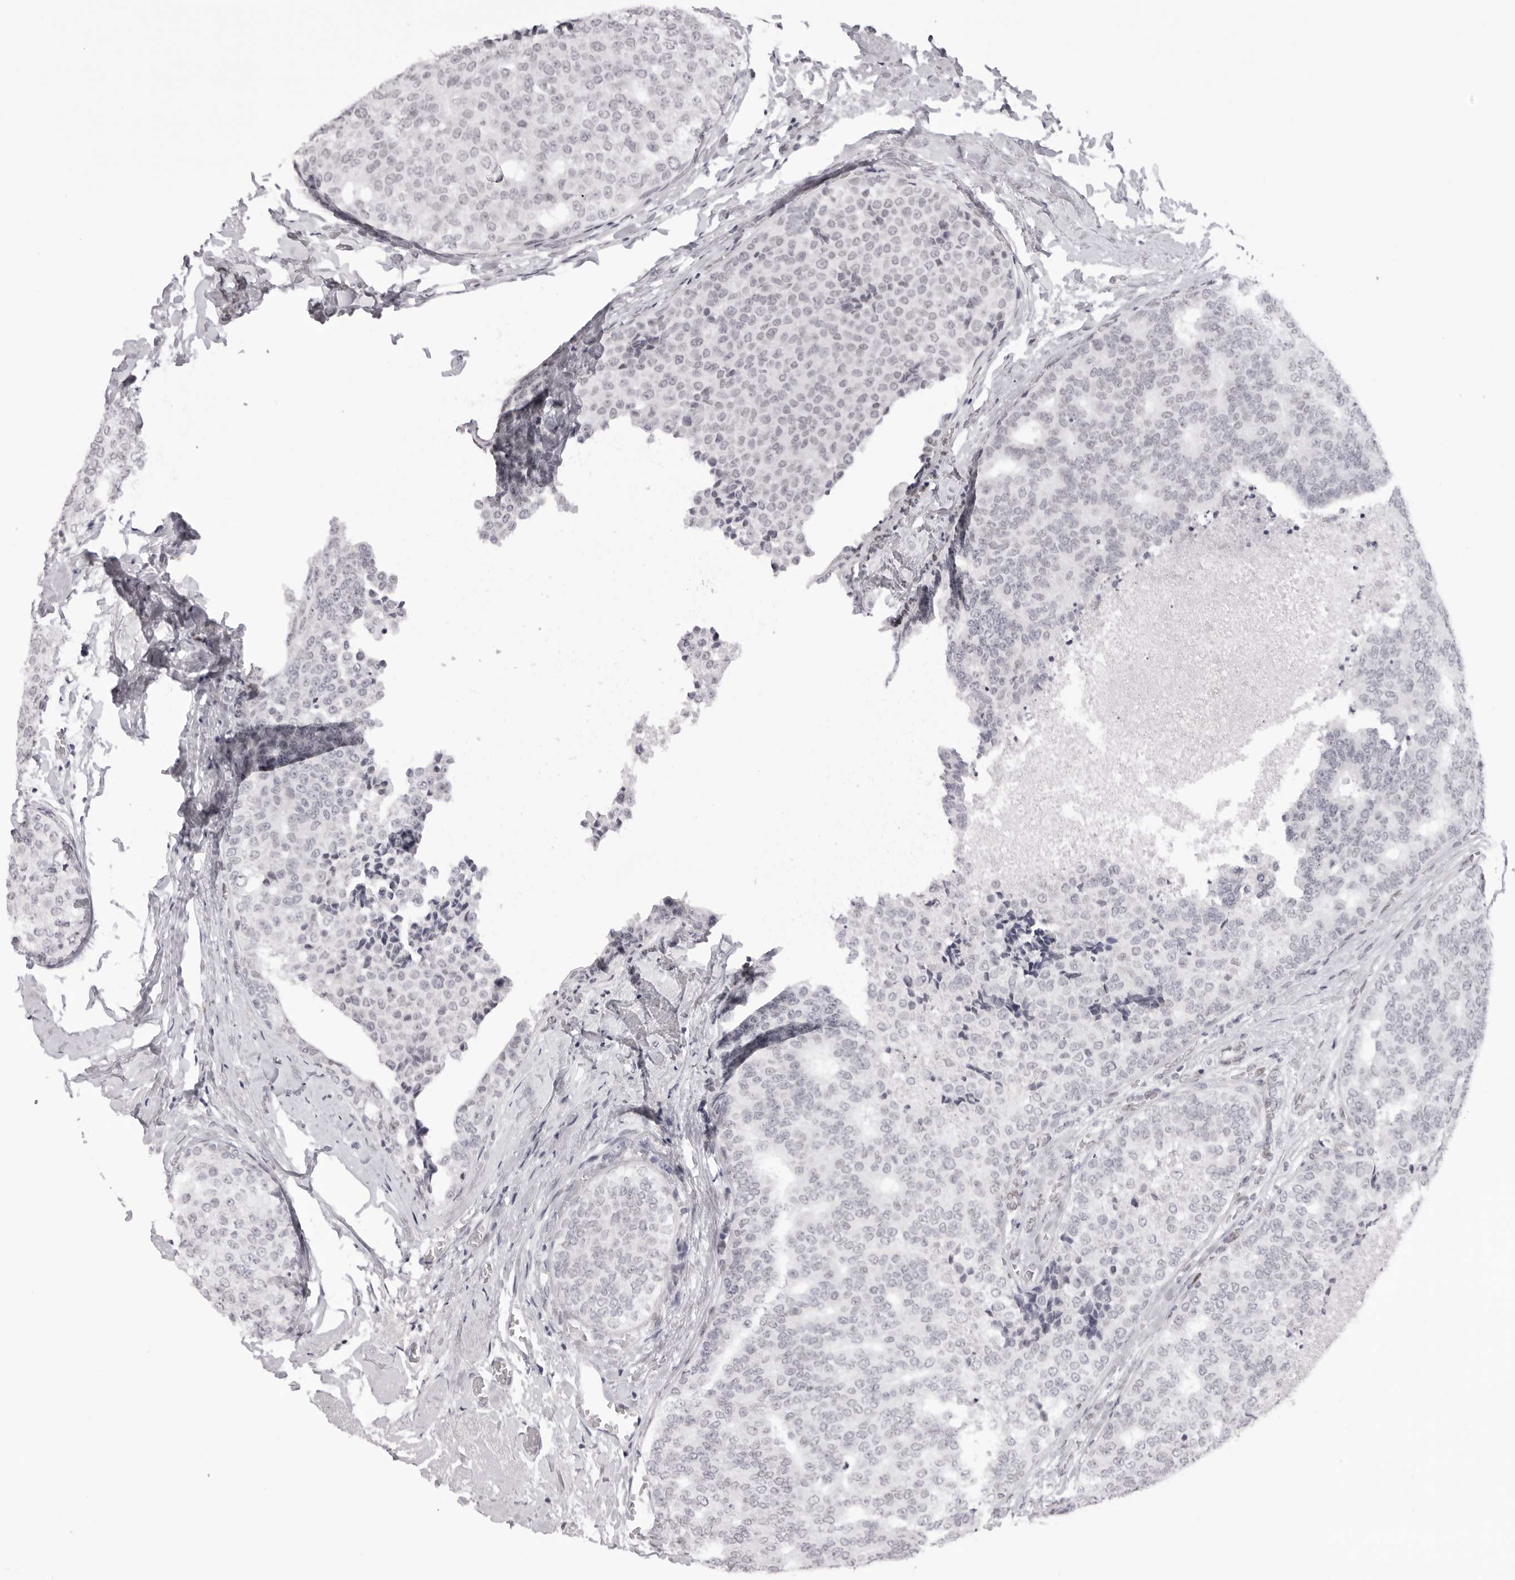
{"staining": {"intensity": "negative", "quantity": "none", "location": "none"}, "tissue": "breast cancer", "cell_type": "Tumor cells", "image_type": "cancer", "snomed": [{"axis": "morphology", "description": "Normal tissue, NOS"}, {"axis": "morphology", "description": "Duct carcinoma"}, {"axis": "topography", "description": "Breast"}], "caption": "High power microscopy photomicrograph of an IHC histopathology image of infiltrating ductal carcinoma (breast), revealing no significant staining in tumor cells.", "gene": "MAFK", "patient": {"sex": "female", "age": 43}}